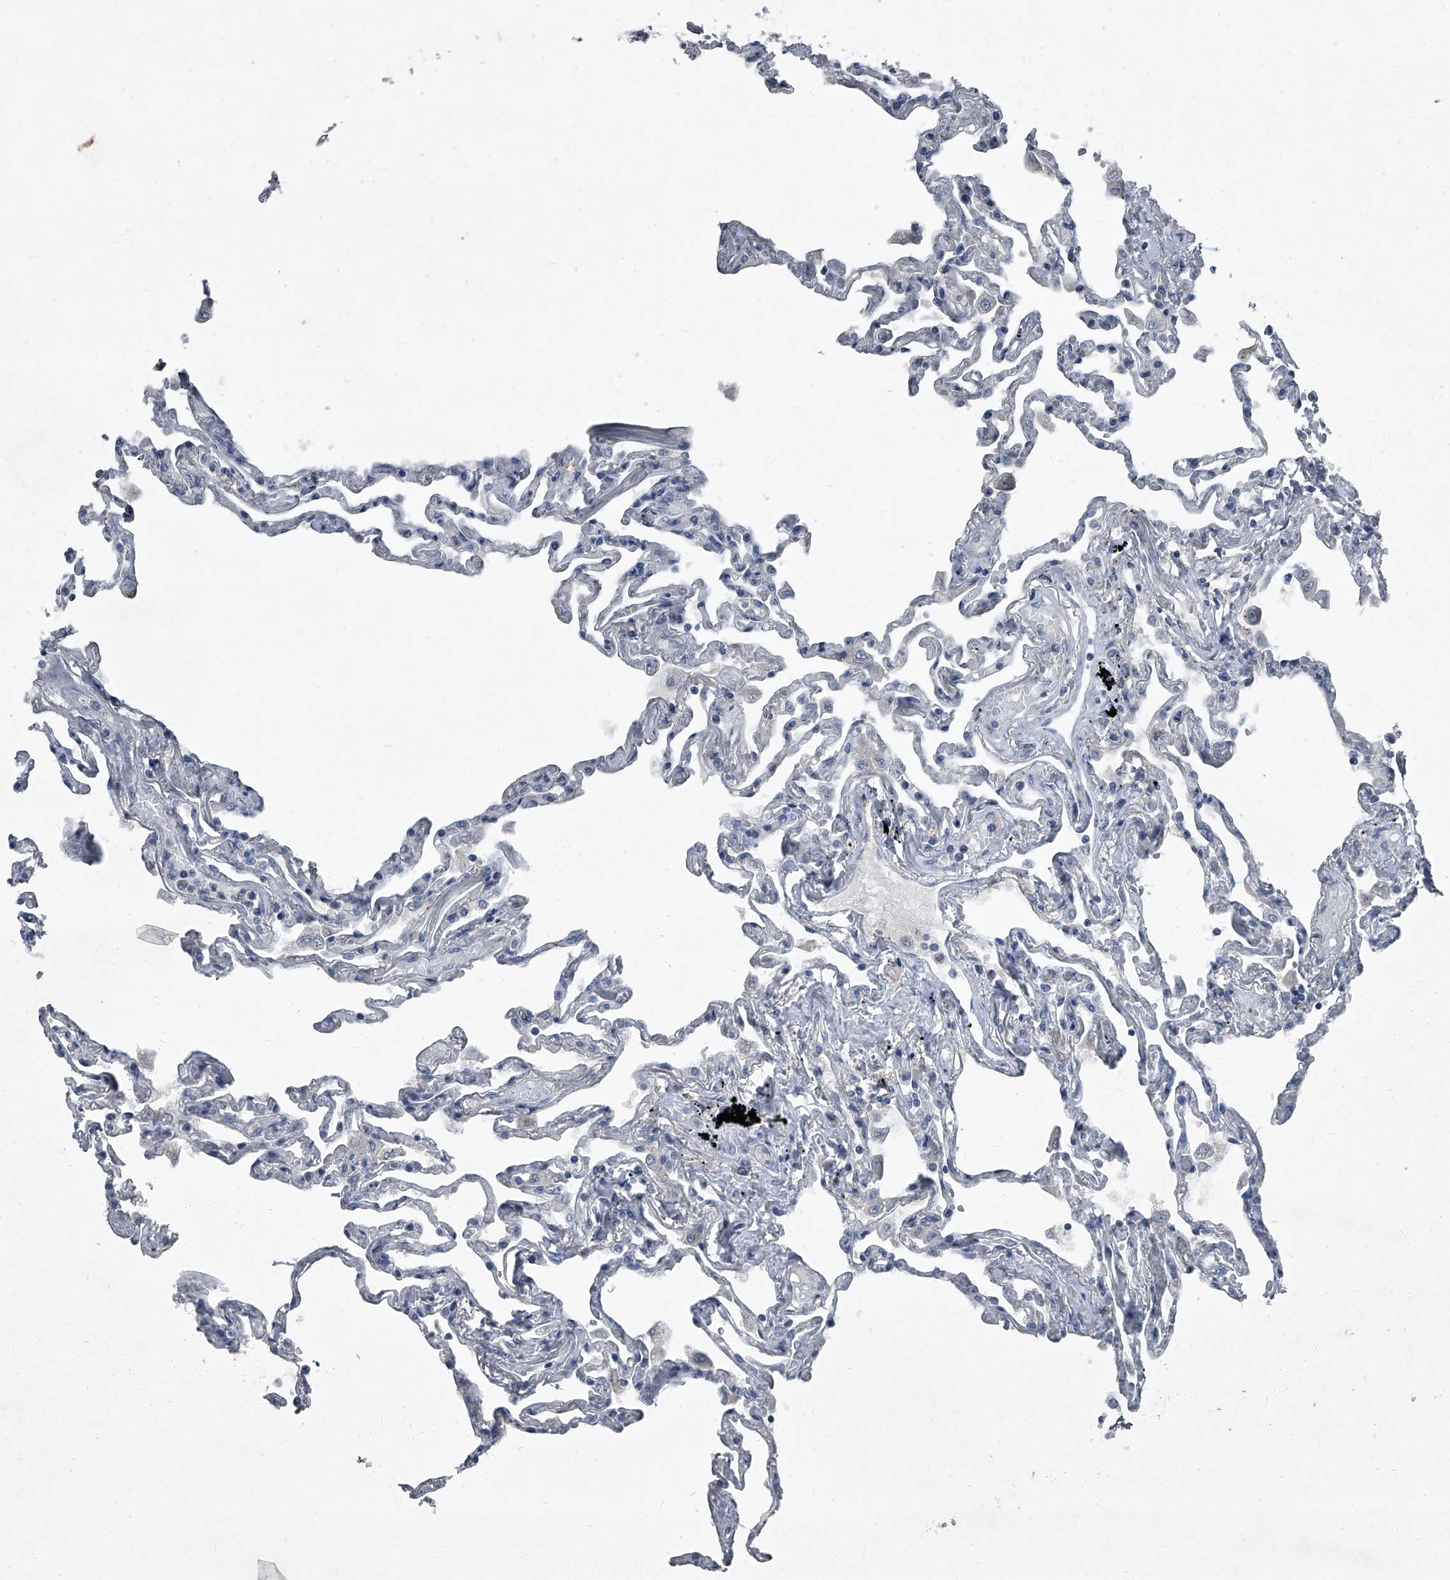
{"staining": {"intensity": "negative", "quantity": "none", "location": "none"}, "tissue": "lung", "cell_type": "Alveolar cells", "image_type": "normal", "snomed": [{"axis": "morphology", "description": "Normal tissue, NOS"}, {"axis": "topography", "description": "Lung"}], "caption": "An image of human lung is negative for staining in alveolar cells. (Immunohistochemistry, brightfield microscopy, high magnification).", "gene": "HEPHL1", "patient": {"sex": "female", "age": 67}}